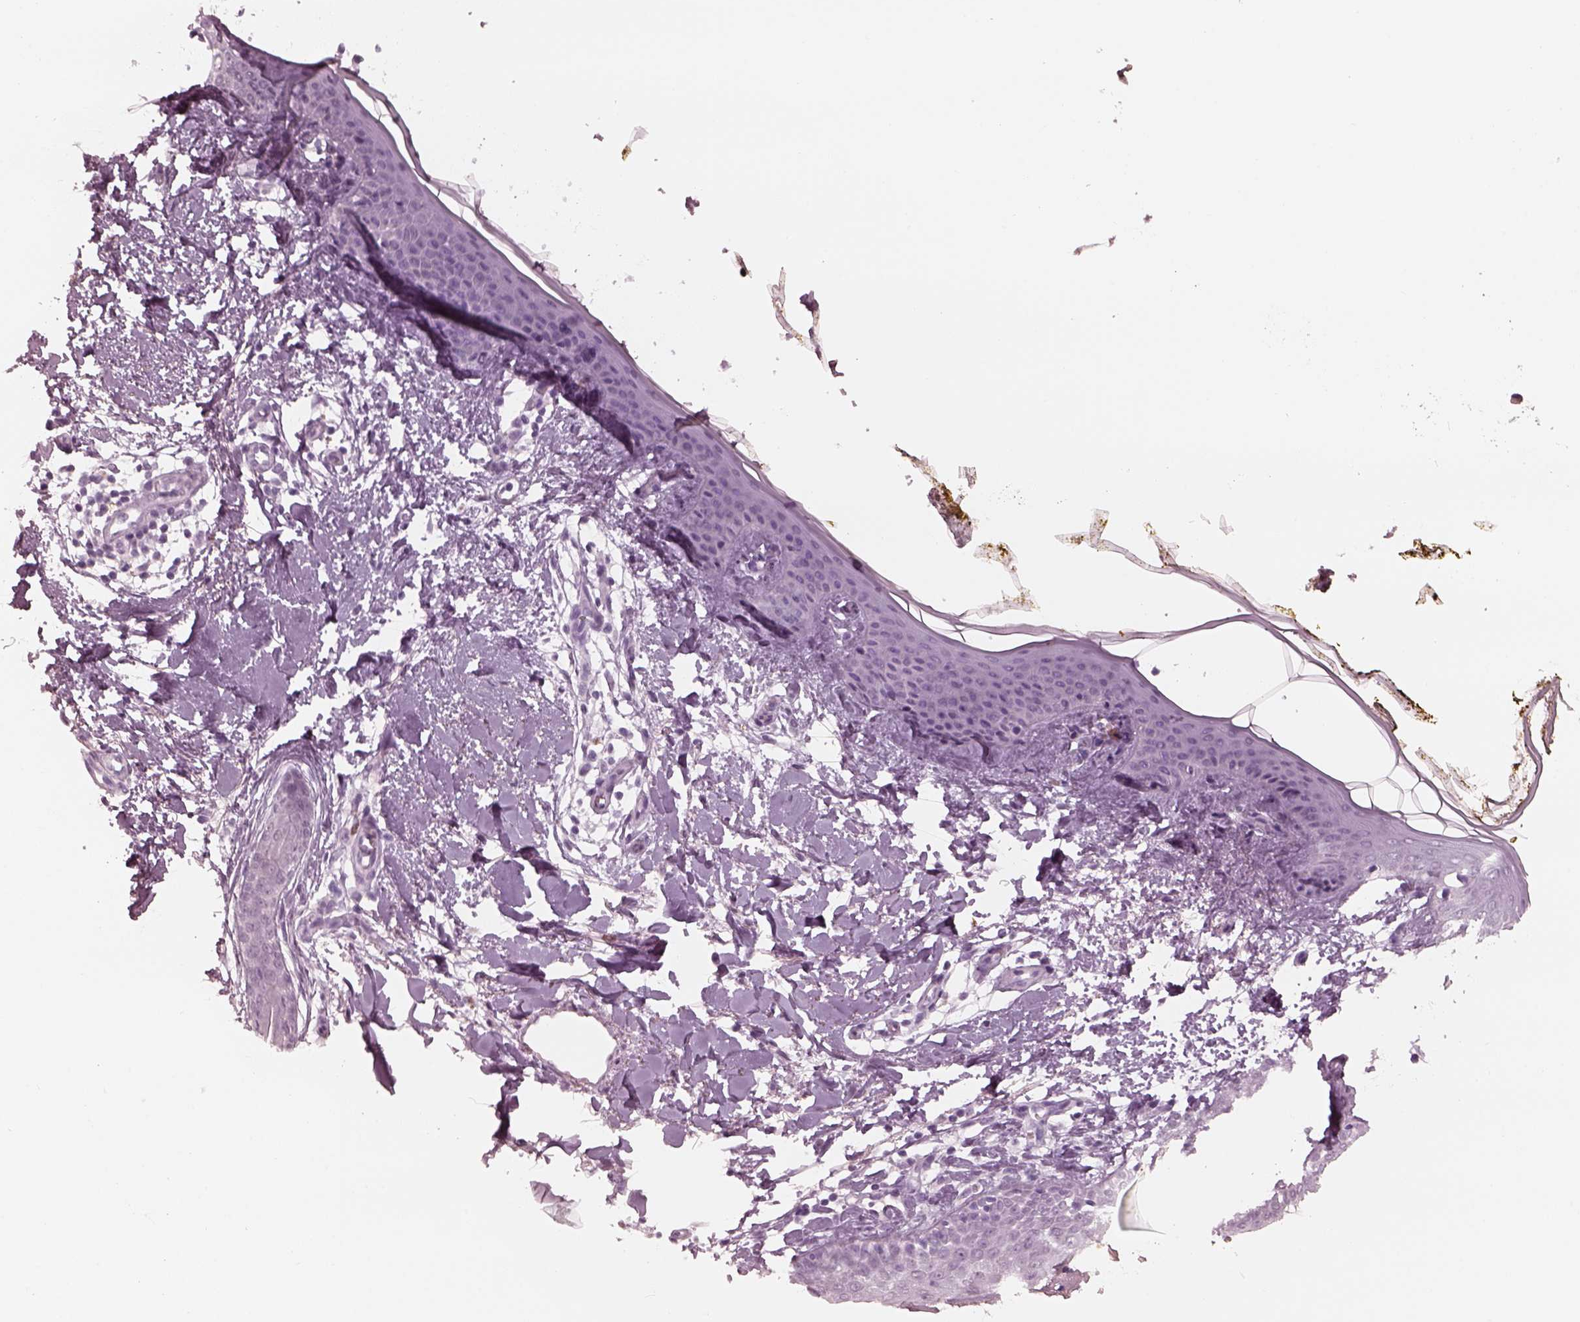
{"staining": {"intensity": "negative", "quantity": "none", "location": "none"}, "tissue": "skin", "cell_type": "Fibroblasts", "image_type": "normal", "snomed": [{"axis": "morphology", "description": "Normal tissue, NOS"}, {"axis": "topography", "description": "Skin"}], "caption": "Immunohistochemical staining of benign human skin shows no significant staining in fibroblasts. (Stains: DAB immunohistochemistry with hematoxylin counter stain, Microscopy: brightfield microscopy at high magnification).", "gene": "C2orf81", "patient": {"sex": "female", "age": 34}}